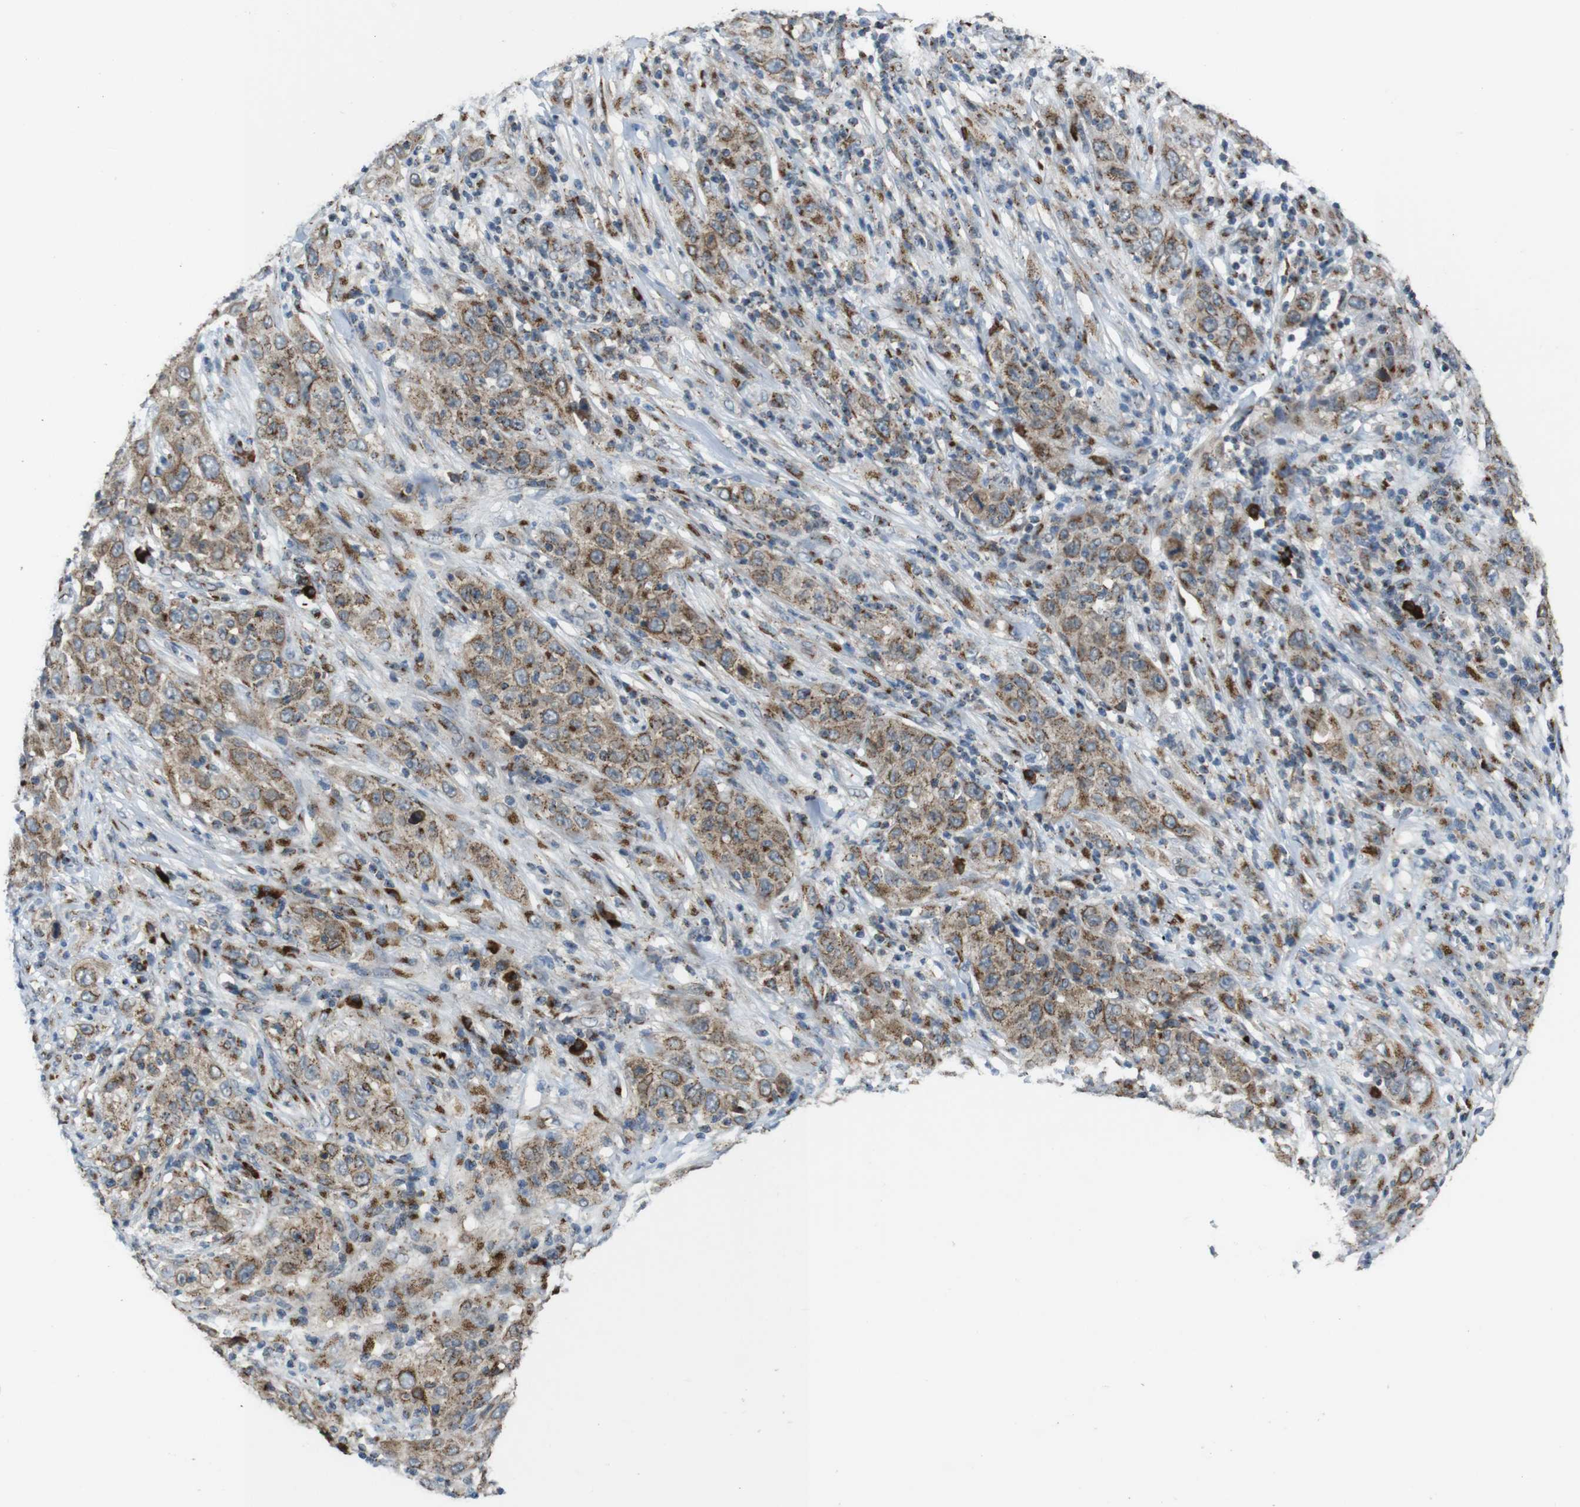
{"staining": {"intensity": "moderate", "quantity": ">75%", "location": "cytoplasmic/membranous"}, "tissue": "skin cancer", "cell_type": "Tumor cells", "image_type": "cancer", "snomed": [{"axis": "morphology", "description": "Squamous cell carcinoma, NOS"}, {"axis": "topography", "description": "Skin"}], "caption": "Immunohistochemical staining of squamous cell carcinoma (skin) exhibits medium levels of moderate cytoplasmic/membranous protein positivity in about >75% of tumor cells.", "gene": "ZFPL1", "patient": {"sex": "female", "age": 88}}